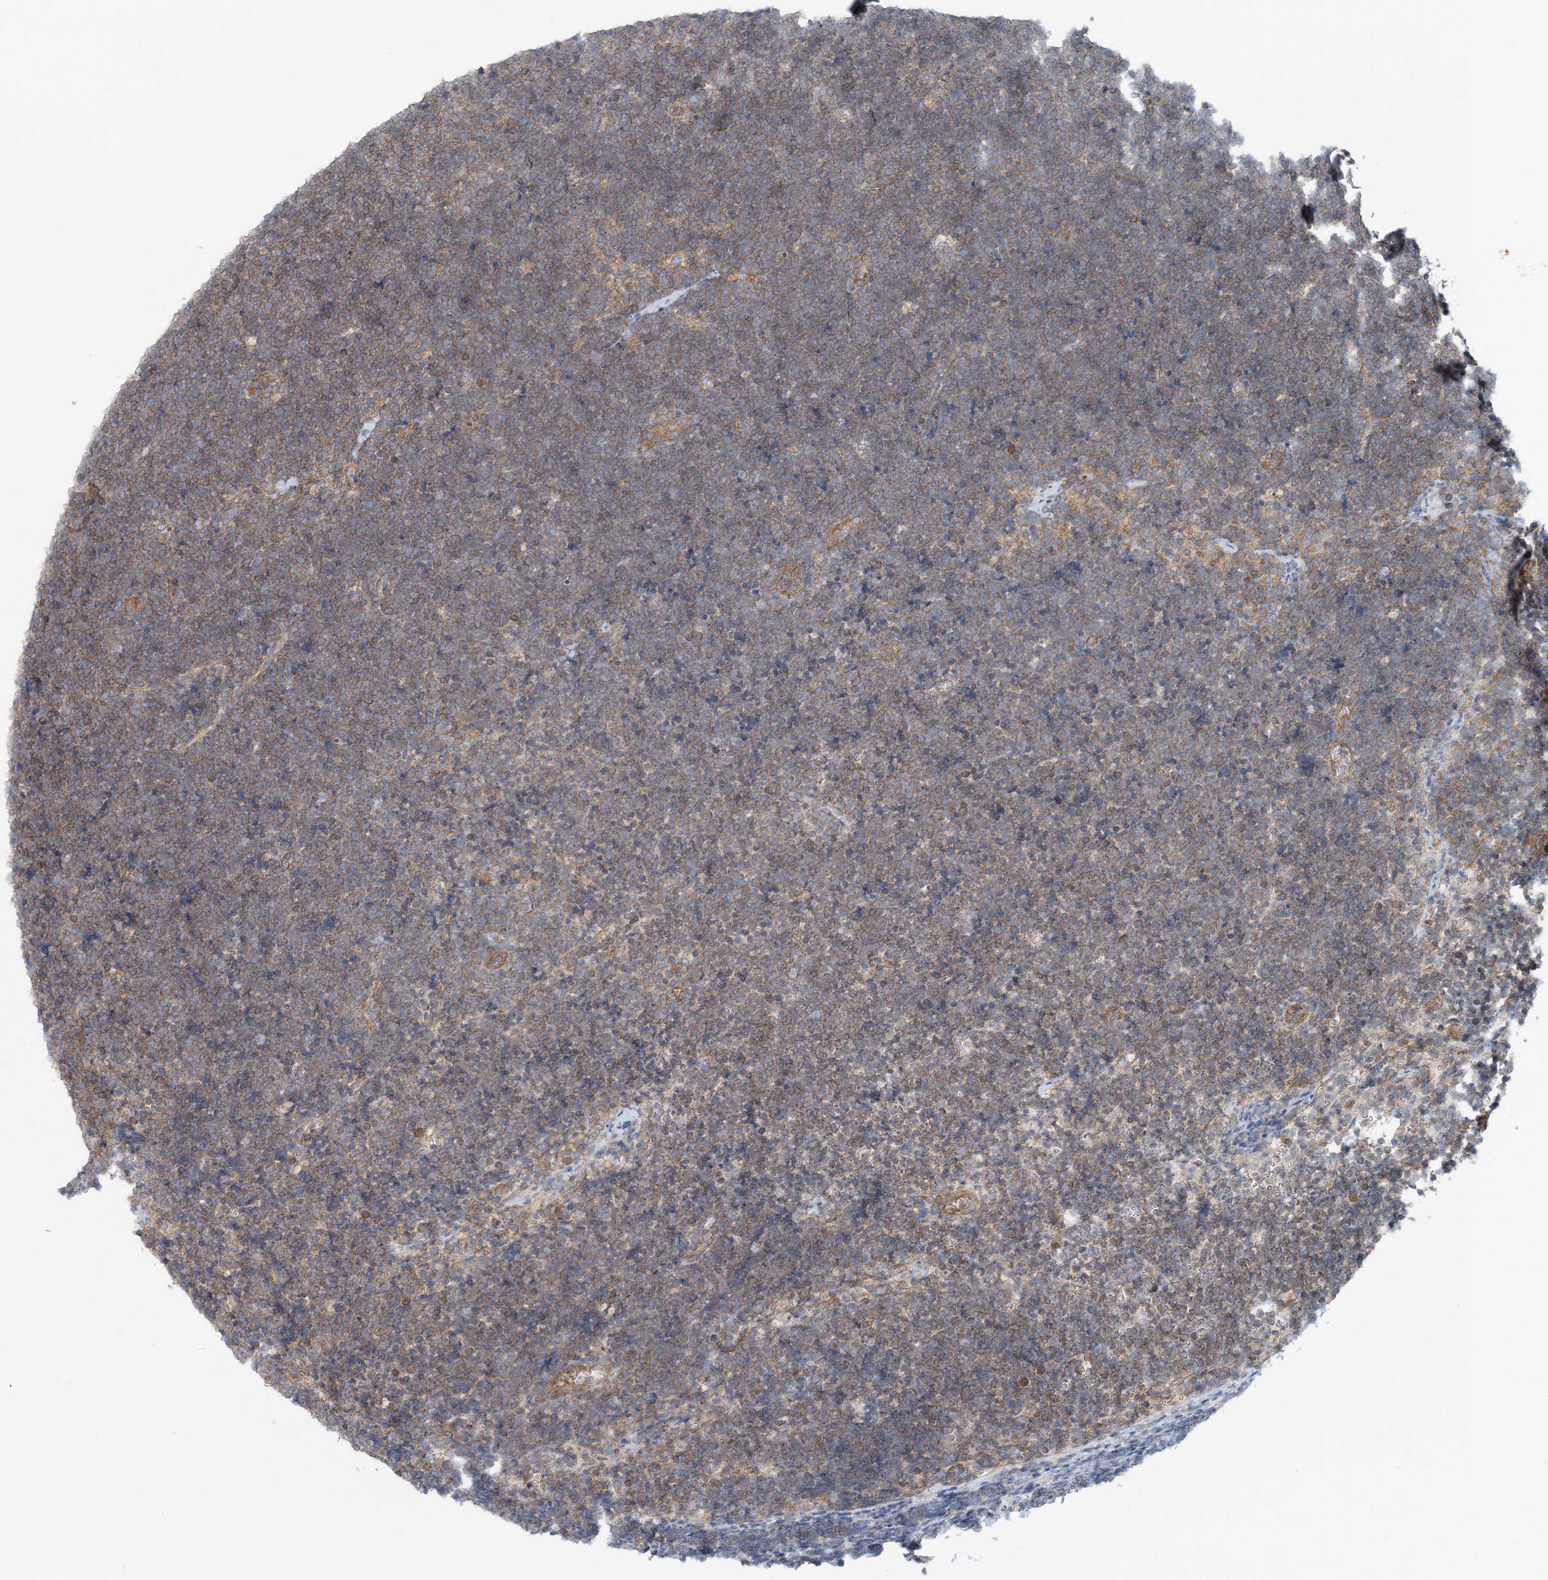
{"staining": {"intensity": "moderate", "quantity": ">75%", "location": "cytoplasmic/membranous"}, "tissue": "lymphoma", "cell_type": "Tumor cells", "image_type": "cancer", "snomed": [{"axis": "morphology", "description": "Malignant lymphoma, non-Hodgkin's type, High grade"}, {"axis": "topography", "description": "Lymph node"}], "caption": "Lymphoma stained with DAB immunohistochemistry (IHC) shows medium levels of moderate cytoplasmic/membranous expression in about >75% of tumor cells. The protein of interest is stained brown, and the nuclei are stained in blue (DAB IHC with brightfield microscopy, high magnification).", "gene": "MOB4", "patient": {"sex": "male", "age": 13}}